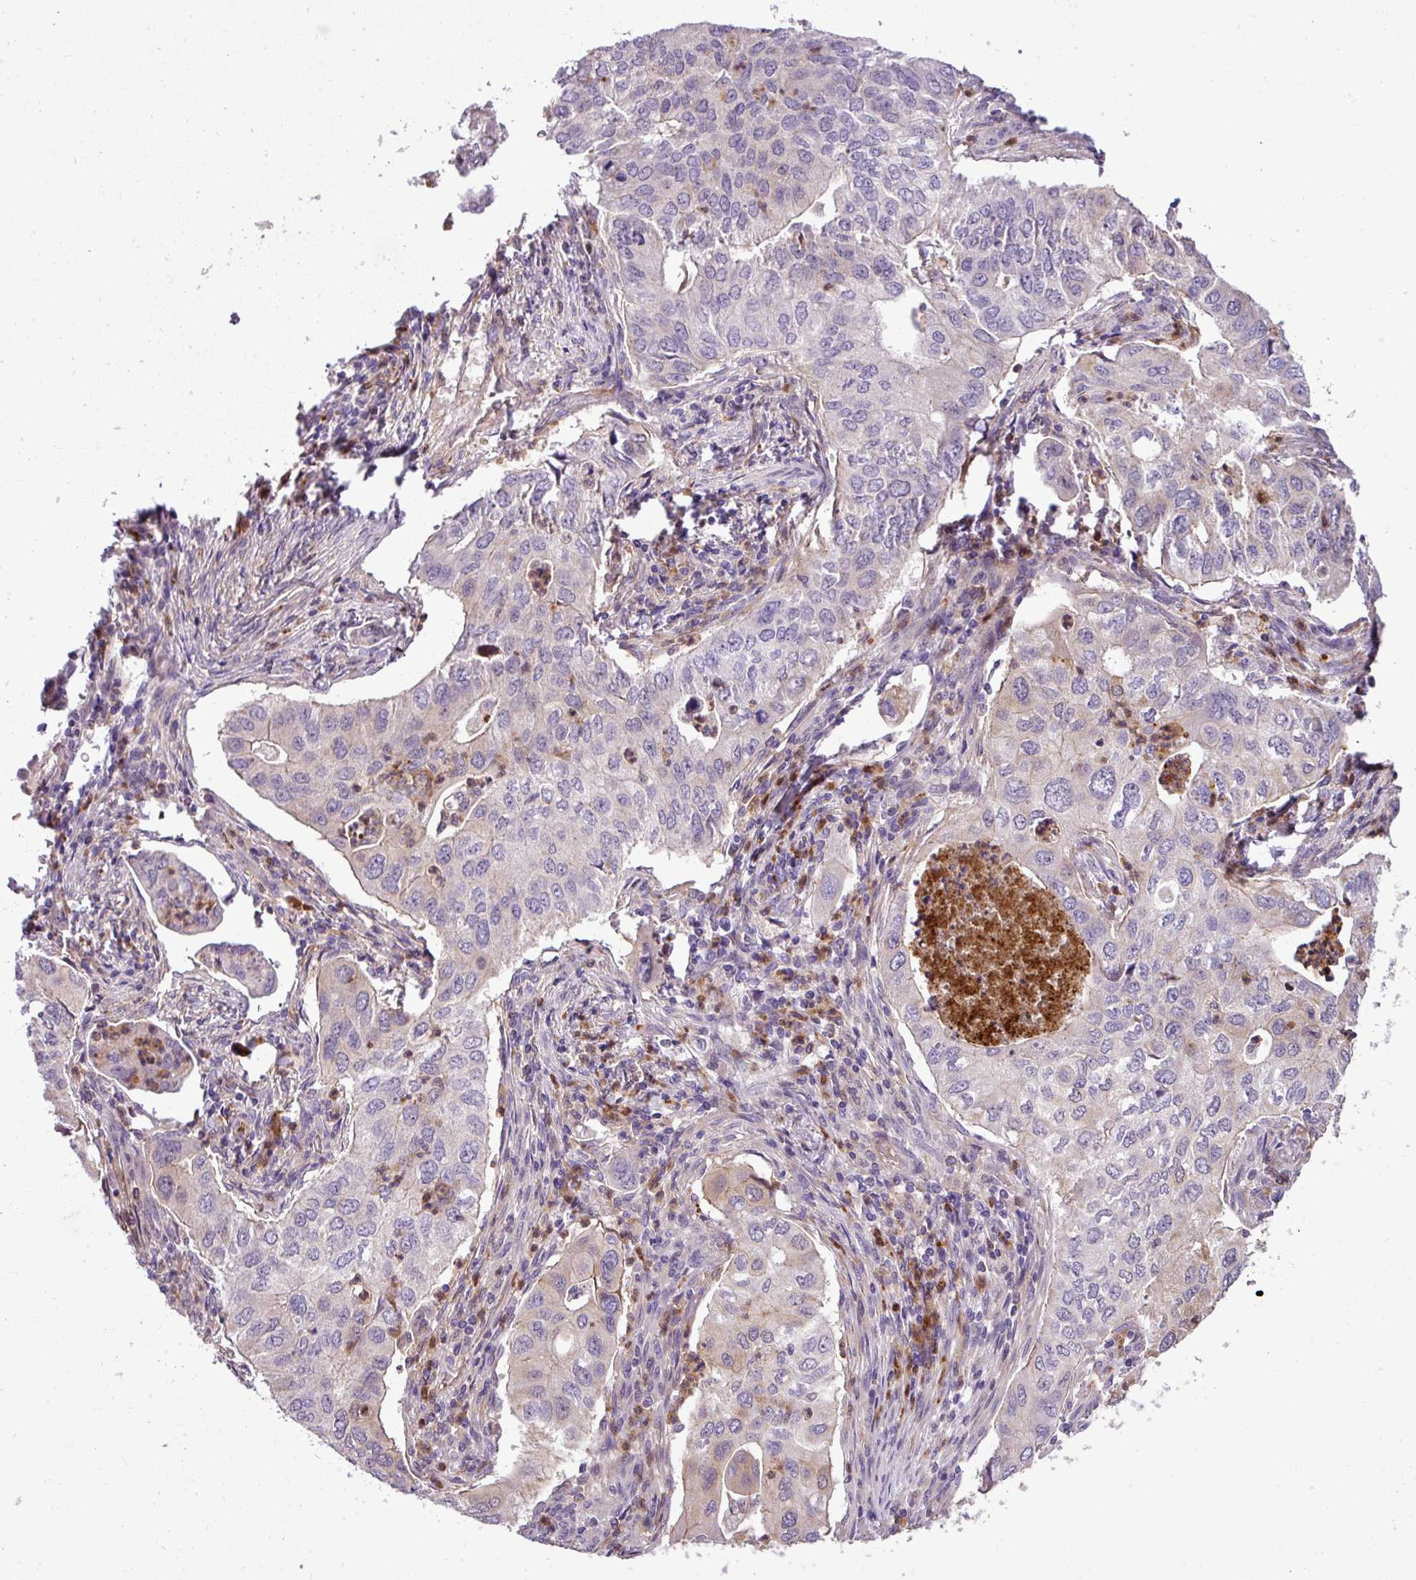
{"staining": {"intensity": "weak", "quantity": "<25%", "location": "cytoplasmic/membranous"}, "tissue": "lung cancer", "cell_type": "Tumor cells", "image_type": "cancer", "snomed": [{"axis": "morphology", "description": "Adenocarcinoma, NOS"}, {"axis": "topography", "description": "Lung"}], "caption": "Tumor cells are negative for brown protein staining in adenocarcinoma (lung).", "gene": "NBEAL2", "patient": {"sex": "male", "age": 48}}